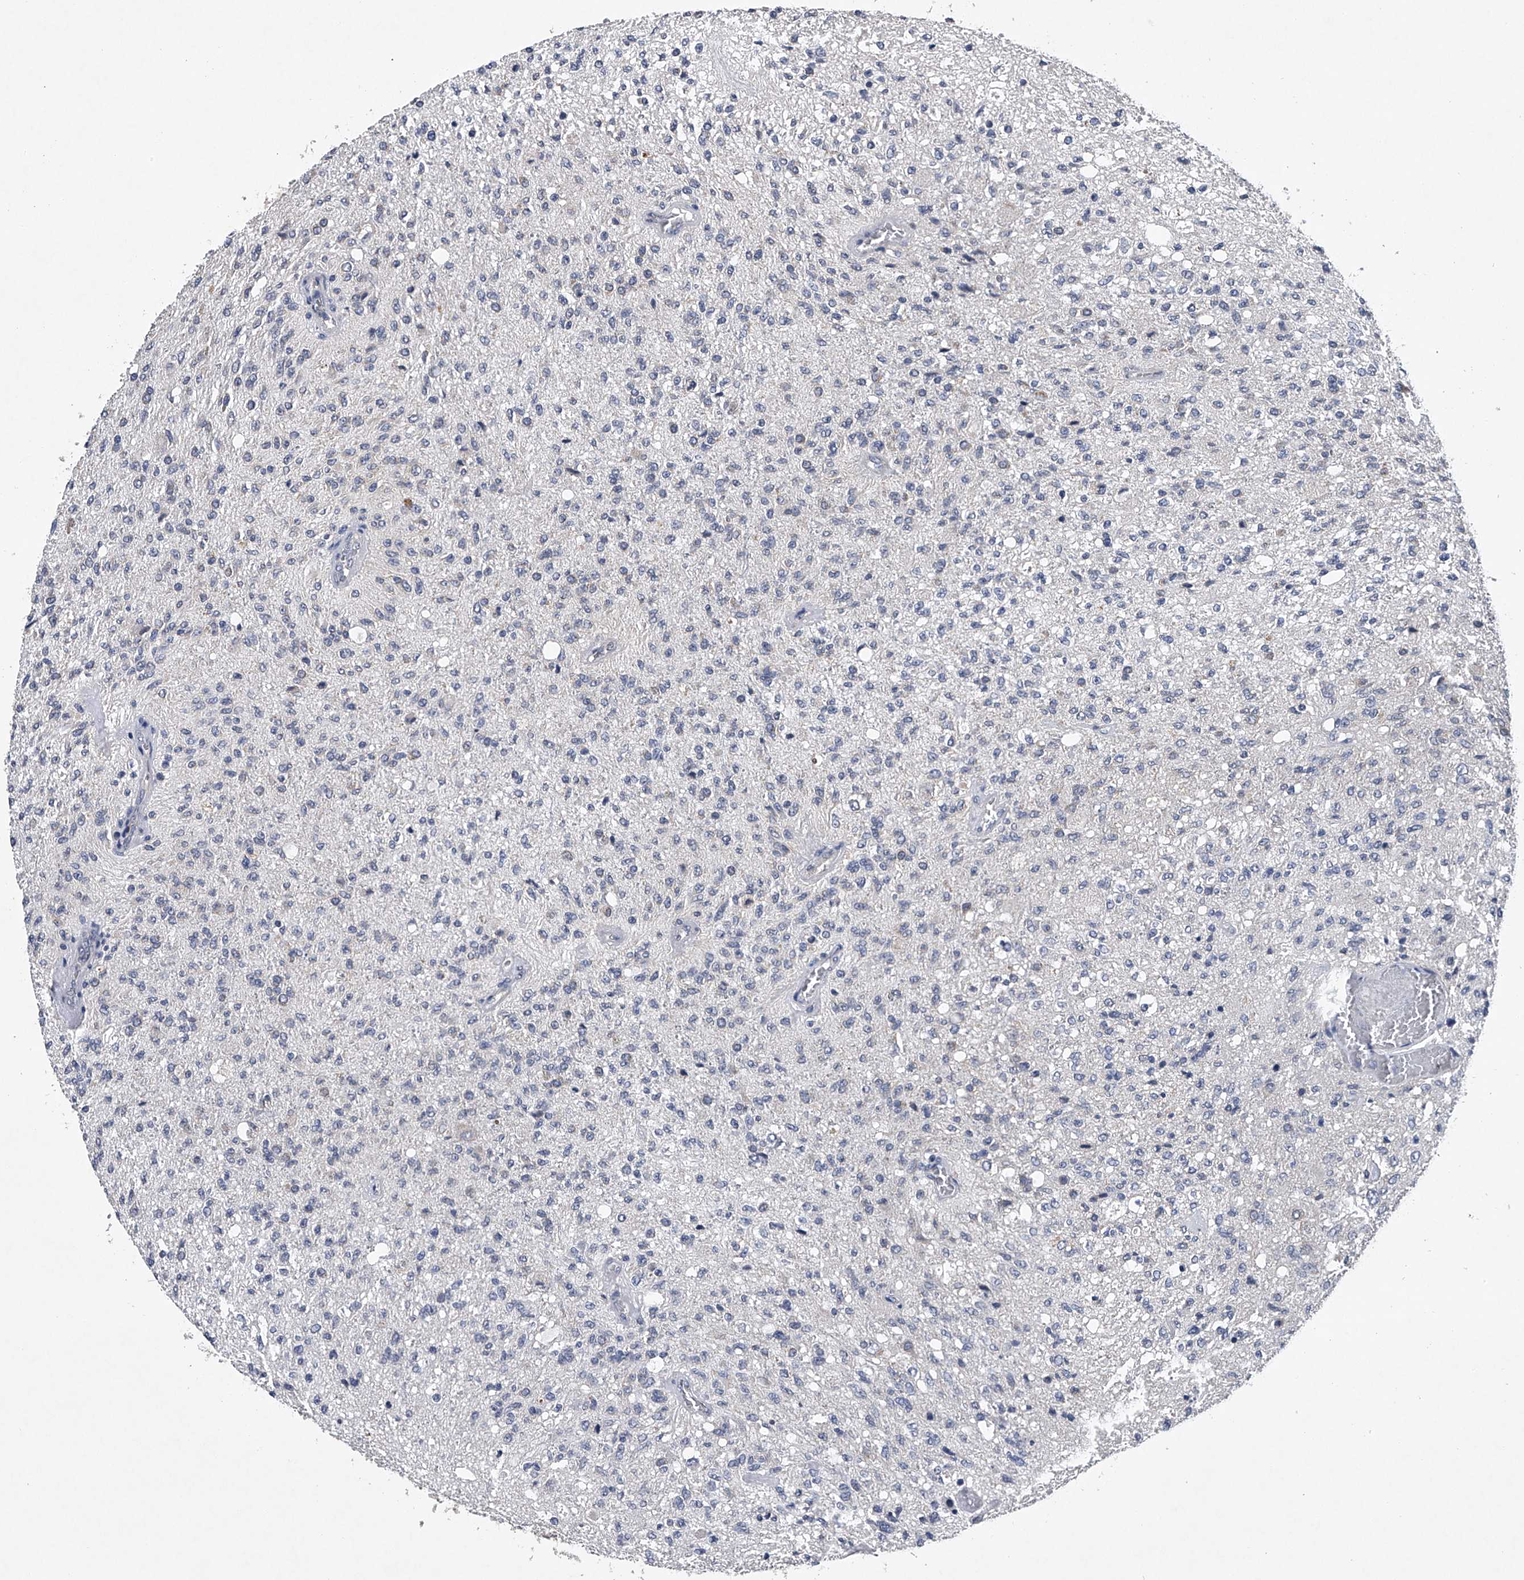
{"staining": {"intensity": "negative", "quantity": "none", "location": "none"}, "tissue": "glioma", "cell_type": "Tumor cells", "image_type": "cancer", "snomed": [{"axis": "morphology", "description": "Normal tissue, NOS"}, {"axis": "morphology", "description": "Glioma, malignant, High grade"}, {"axis": "topography", "description": "Cerebral cortex"}], "caption": "High magnification brightfield microscopy of malignant glioma (high-grade) stained with DAB (brown) and counterstained with hematoxylin (blue): tumor cells show no significant expression. (DAB IHC visualized using brightfield microscopy, high magnification).", "gene": "RNF5", "patient": {"sex": "male", "age": 77}}